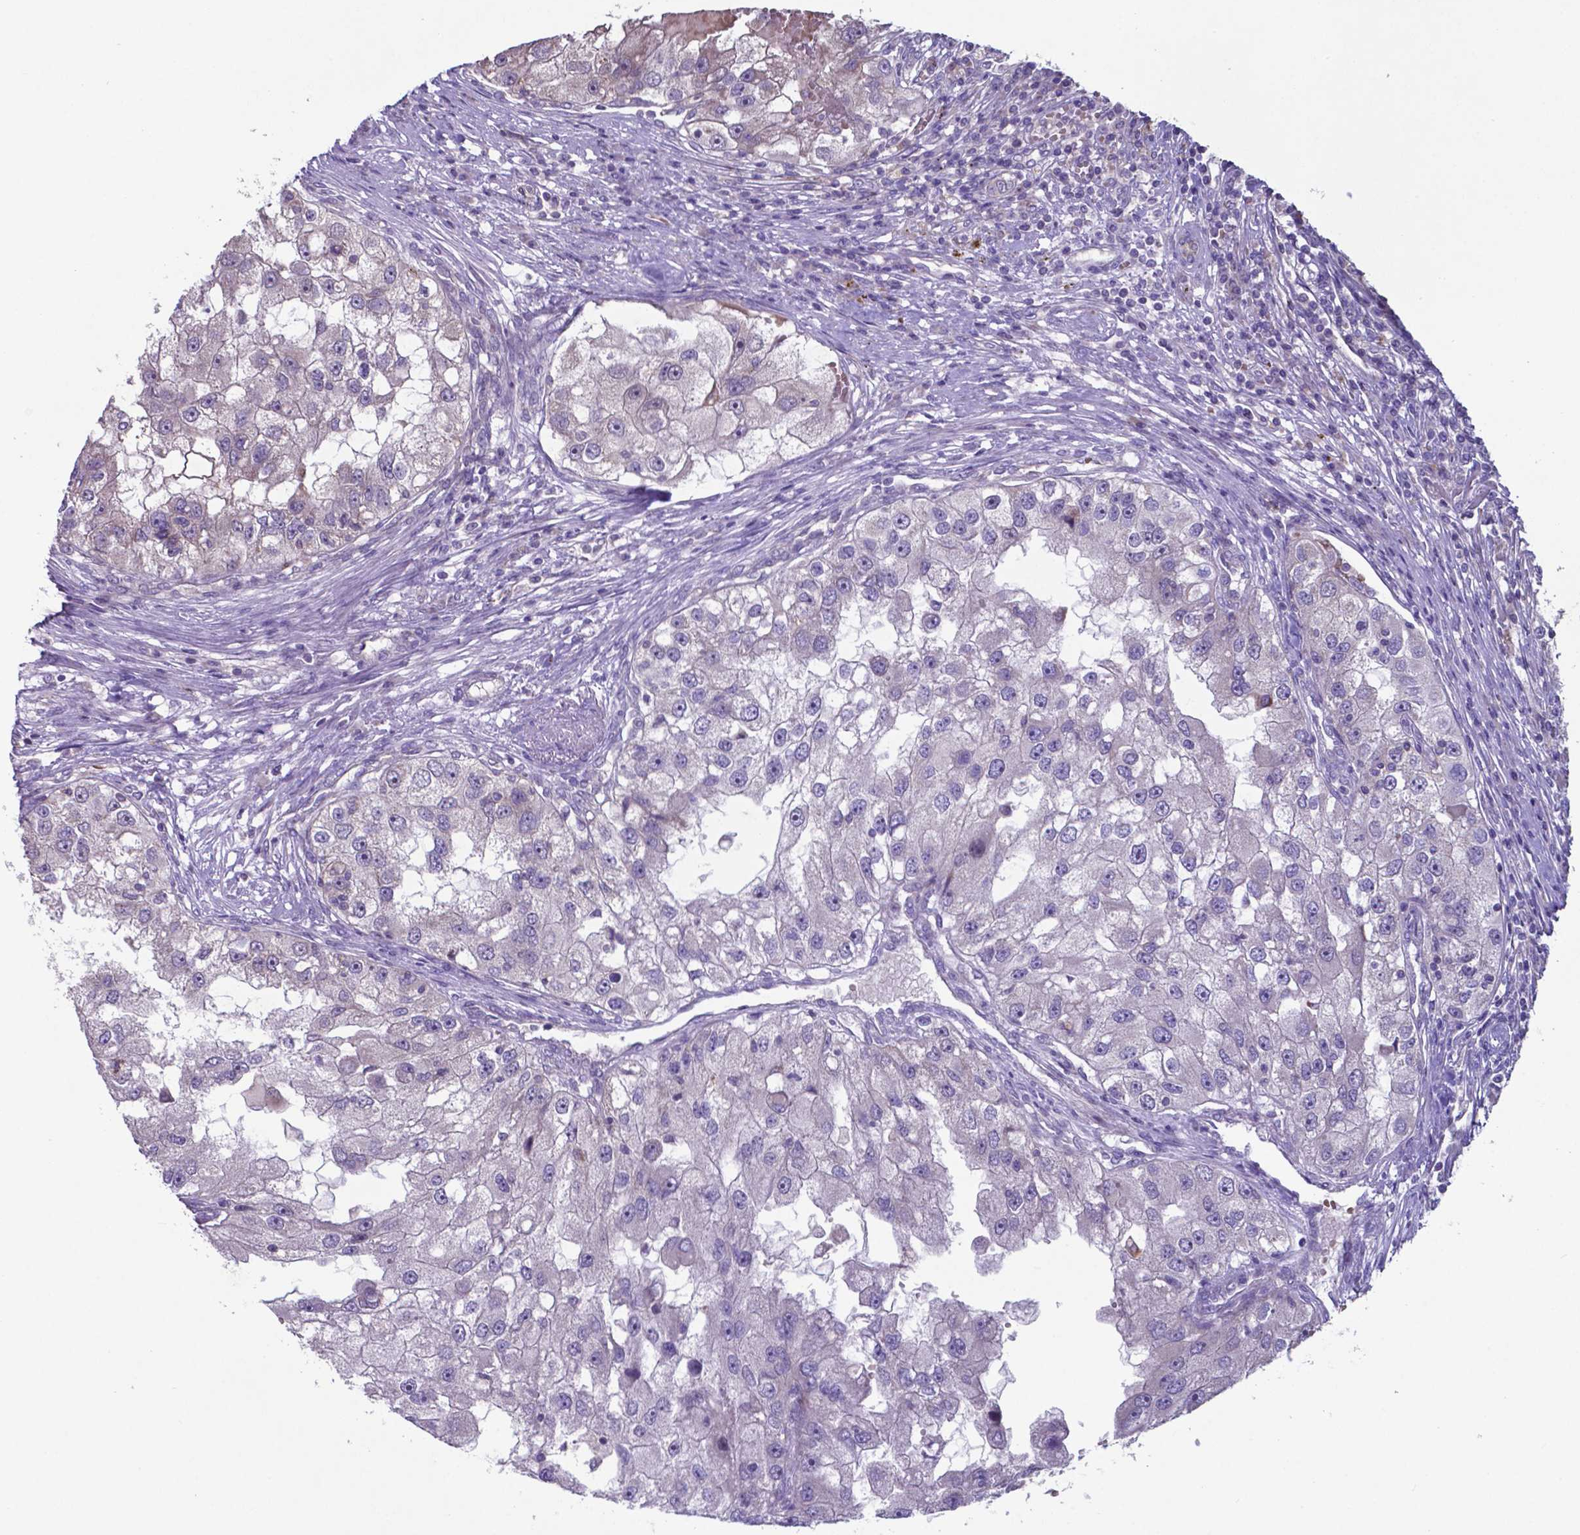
{"staining": {"intensity": "negative", "quantity": "none", "location": "none"}, "tissue": "renal cancer", "cell_type": "Tumor cells", "image_type": "cancer", "snomed": [{"axis": "morphology", "description": "Adenocarcinoma, NOS"}, {"axis": "topography", "description": "Kidney"}], "caption": "Tumor cells are negative for brown protein staining in renal cancer. (DAB (3,3'-diaminobenzidine) immunohistochemistry (IHC) visualized using brightfield microscopy, high magnification).", "gene": "TYRO3", "patient": {"sex": "male", "age": 63}}